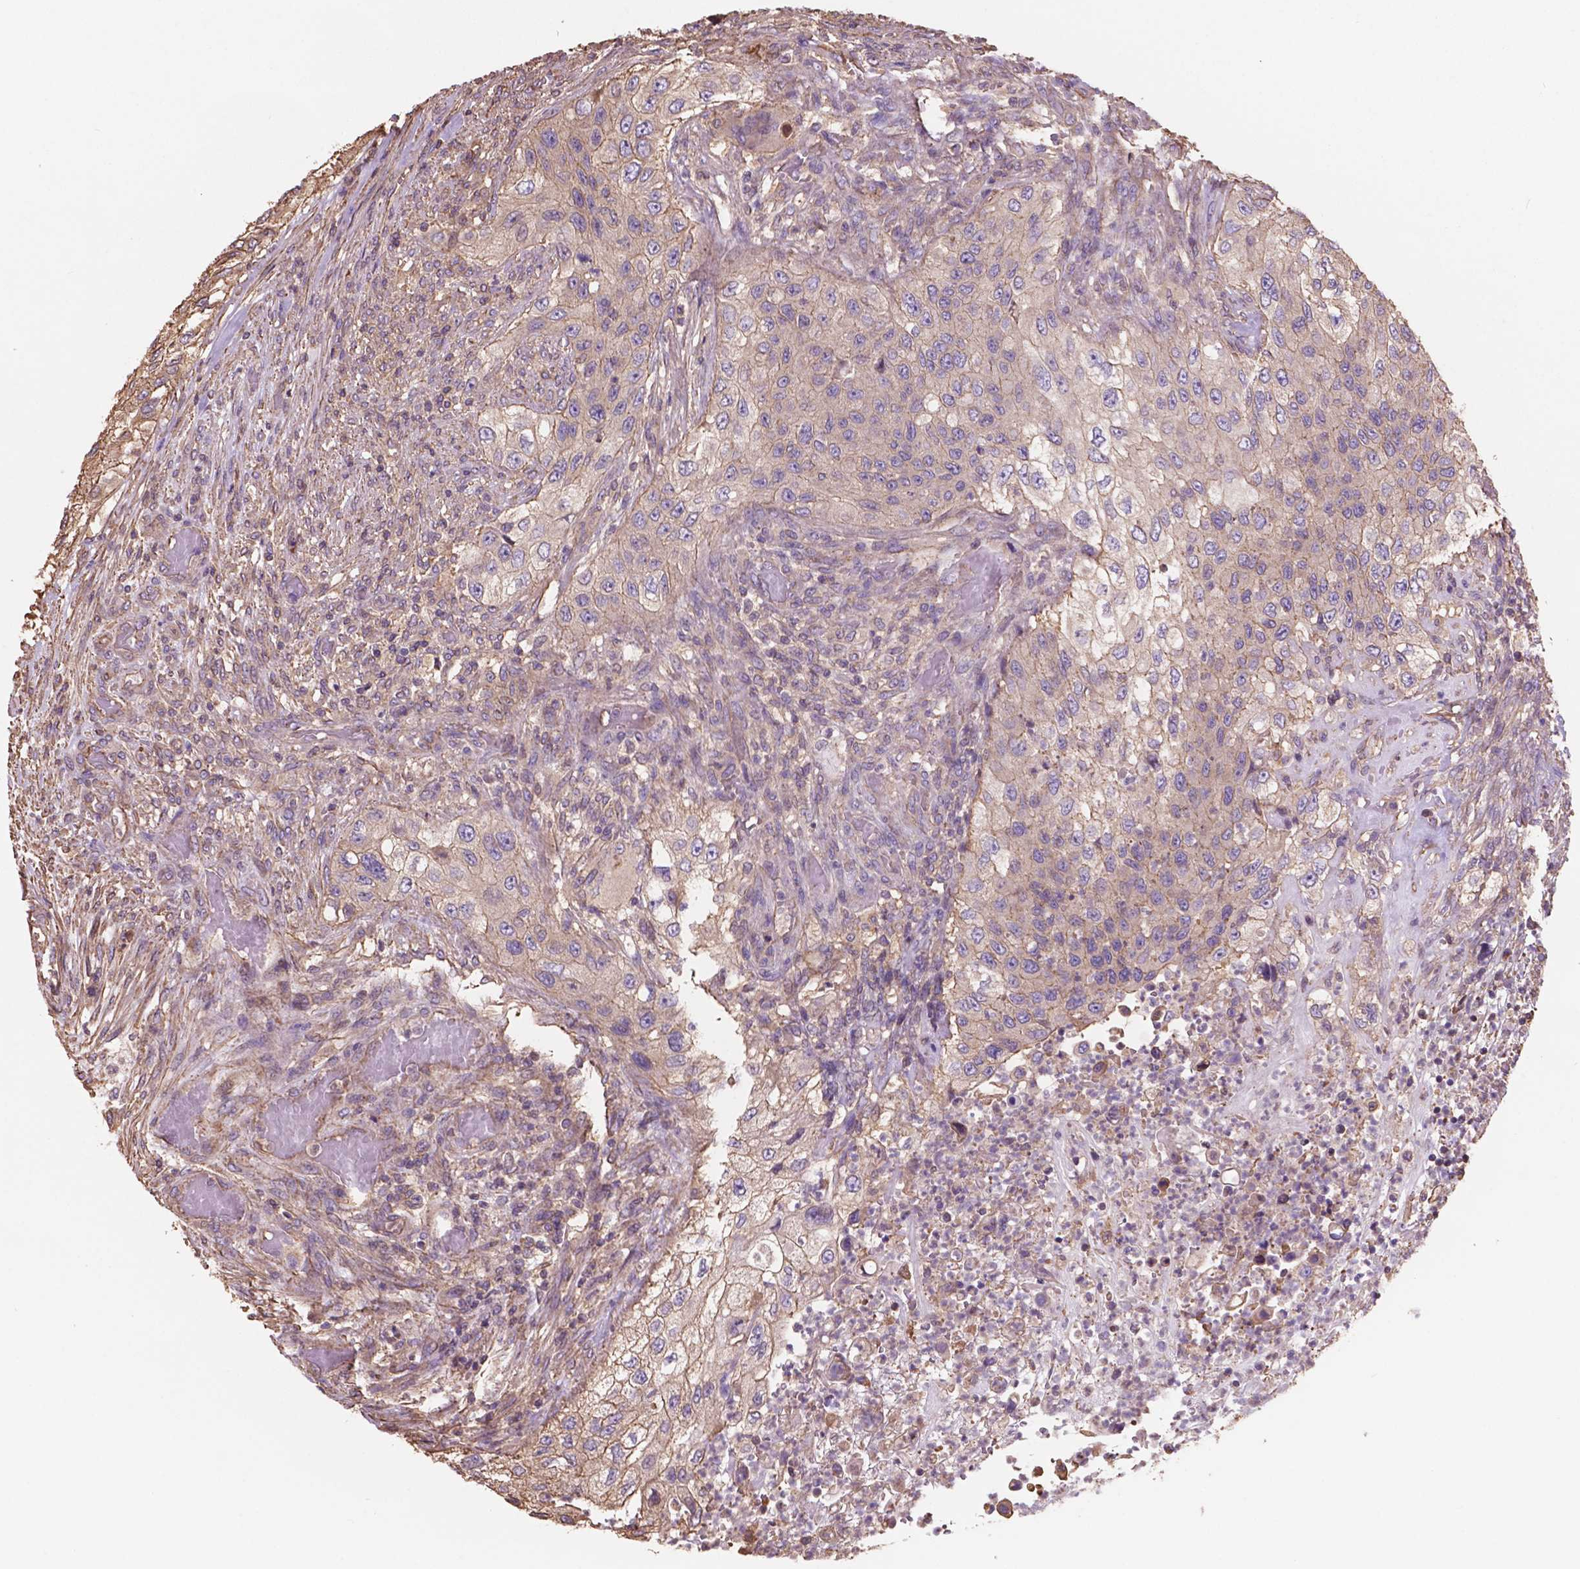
{"staining": {"intensity": "weak", "quantity": "<25%", "location": "cytoplasmic/membranous"}, "tissue": "urothelial cancer", "cell_type": "Tumor cells", "image_type": "cancer", "snomed": [{"axis": "morphology", "description": "Urothelial carcinoma, High grade"}, {"axis": "topography", "description": "Urinary bladder"}], "caption": "Human urothelial cancer stained for a protein using immunohistochemistry reveals no positivity in tumor cells.", "gene": "NIPA2", "patient": {"sex": "female", "age": 60}}